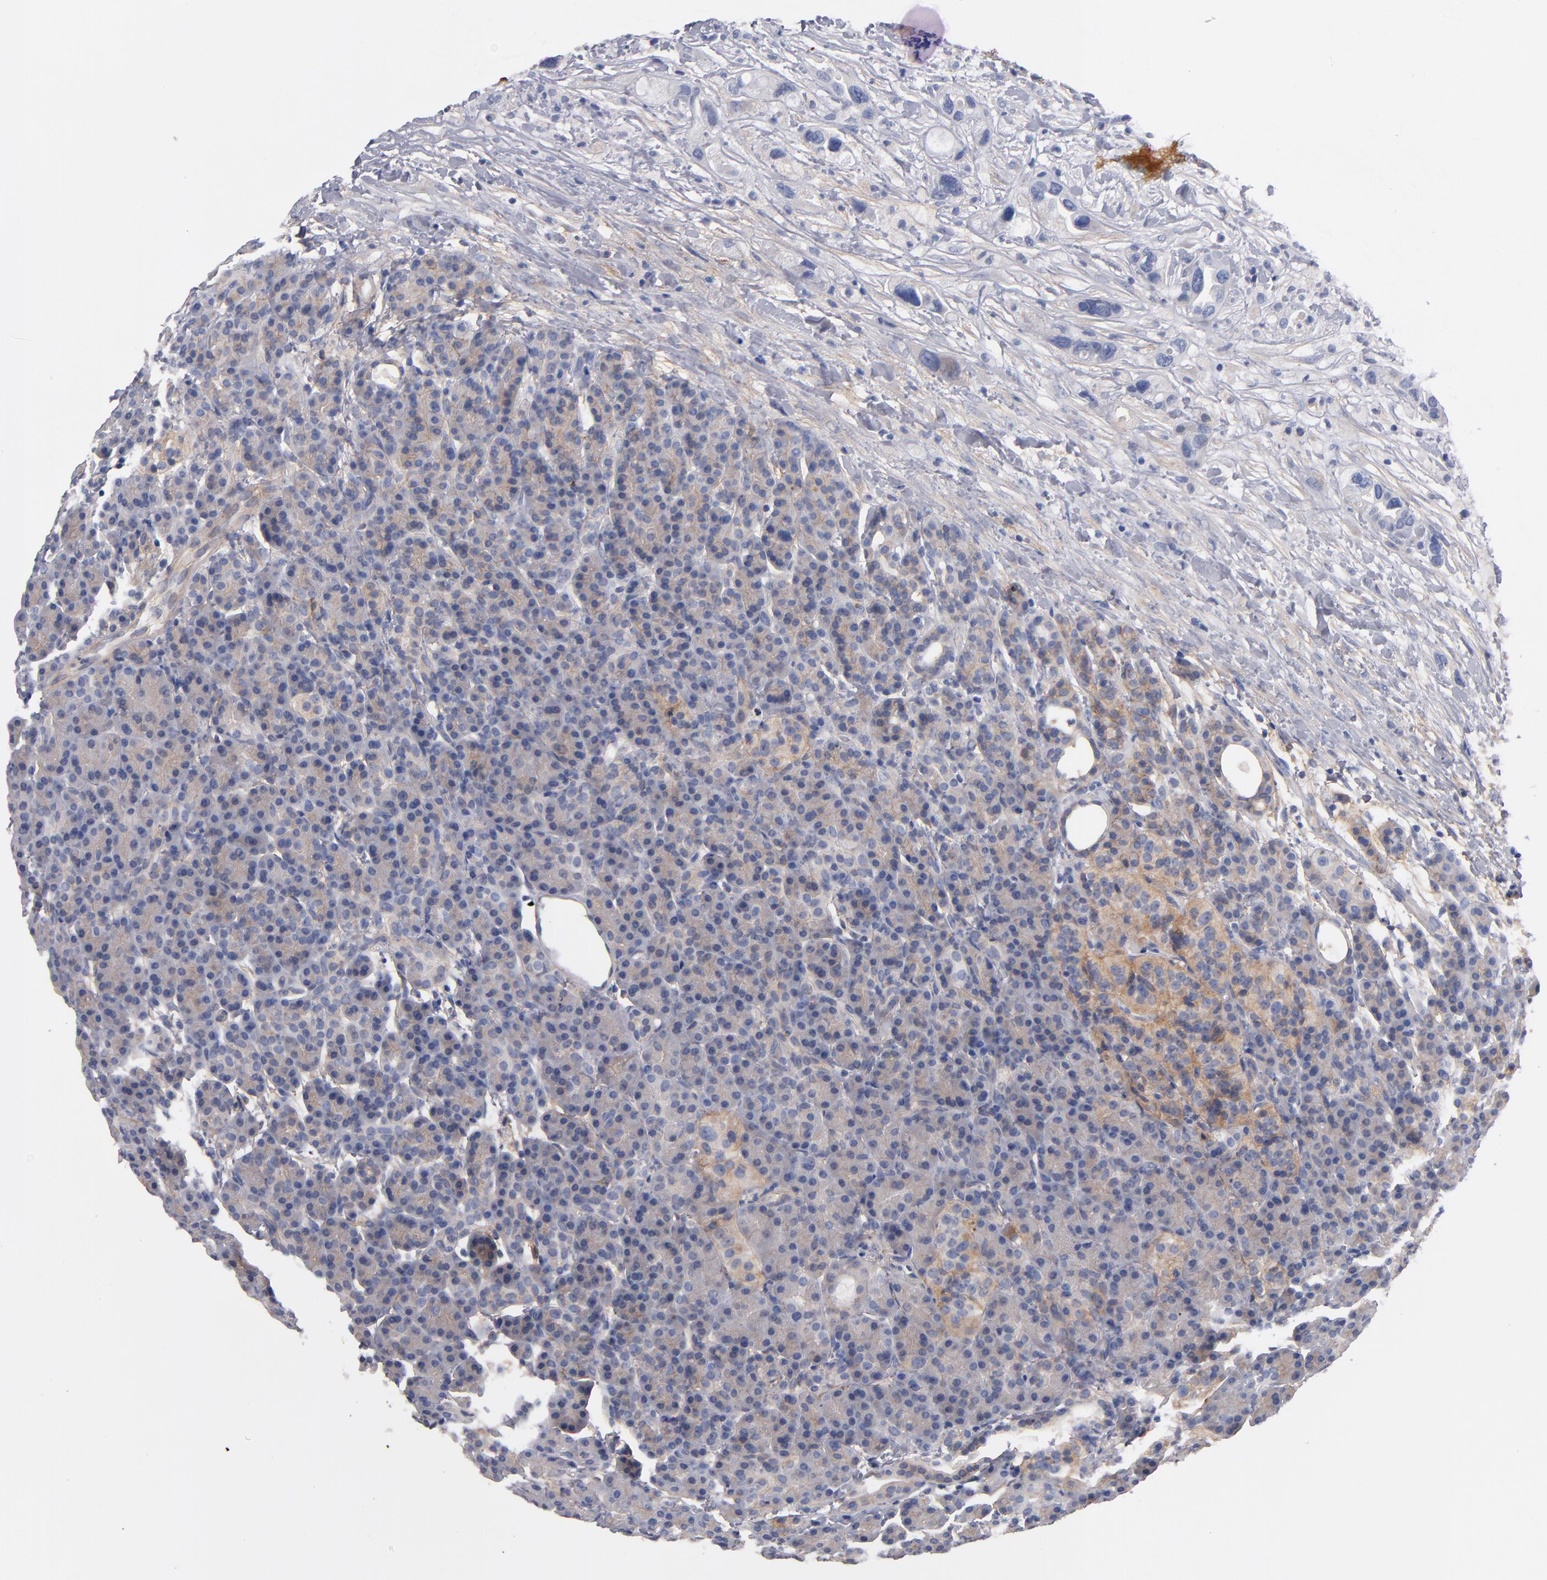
{"staining": {"intensity": "moderate", "quantity": ">75%", "location": "cytoplasmic/membranous"}, "tissue": "pancreas", "cell_type": "Exocrine glandular cells", "image_type": "normal", "snomed": [{"axis": "morphology", "description": "Normal tissue, NOS"}, {"axis": "topography", "description": "Pancreas"}], "caption": "Immunohistochemistry (IHC) of benign human pancreas reveals medium levels of moderate cytoplasmic/membranous expression in approximately >75% of exocrine glandular cells. Nuclei are stained in blue.", "gene": "PLSCR4", "patient": {"sex": "female", "age": 77}}